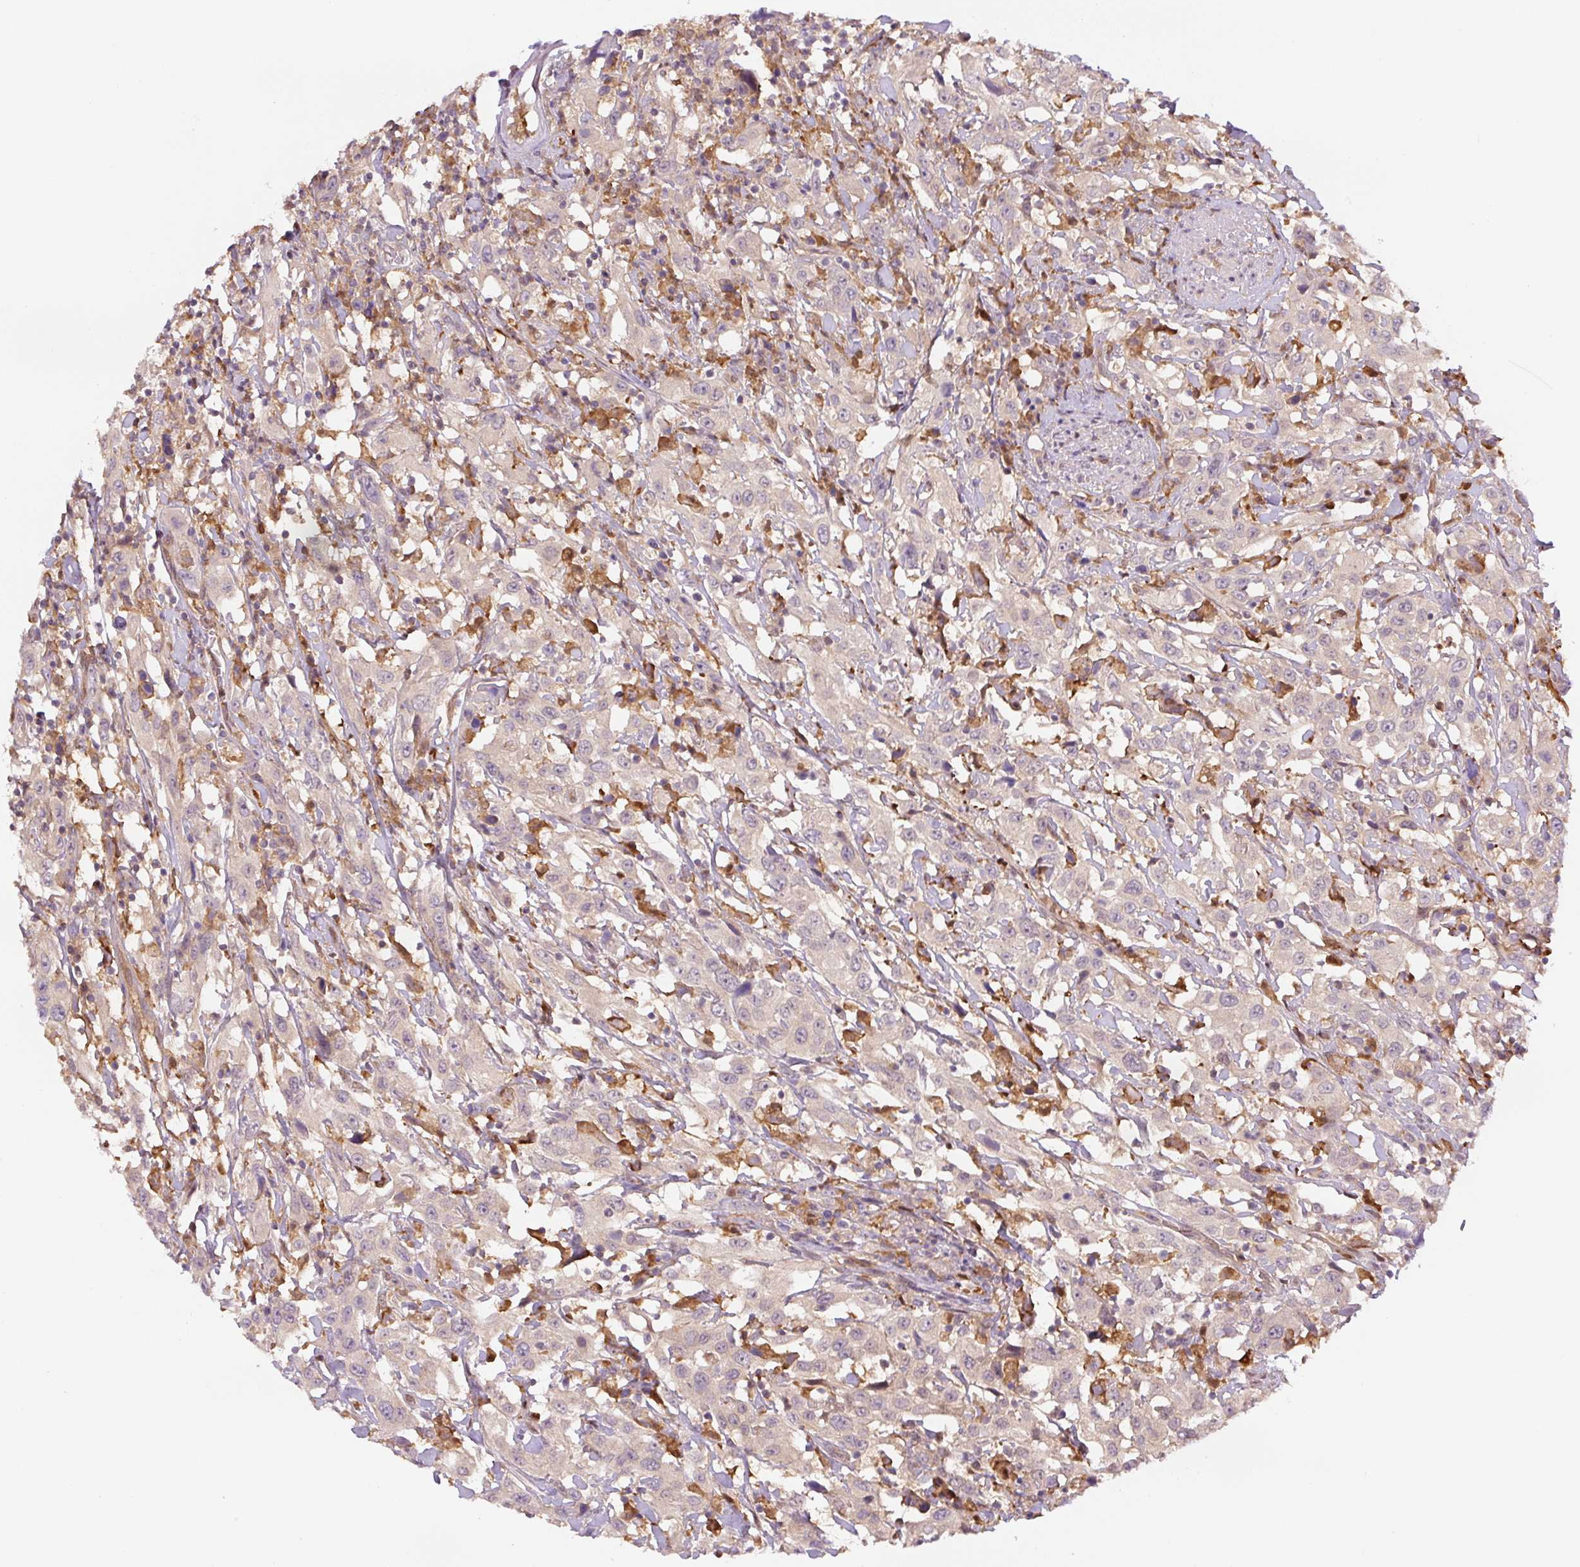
{"staining": {"intensity": "negative", "quantity": "none", "location": "none"}, "tissue": "urothelial cancer", "cell_type": "Tumor cells", "image_type": "cancer", "snomed": [{"axis": "morphology", "description": "Urothelial carcinoma, High grade"}, {"axis": "topography", "description": "Urinary bladder"}], "caption": "Photomicrograph shows no protein positivity in tumor cells of urothelial carcinoma (high-grade) tissue. Nuclei are stained in blue.", "gene": "SPSB2", "patient": {"sex": "male", "age": 61}}